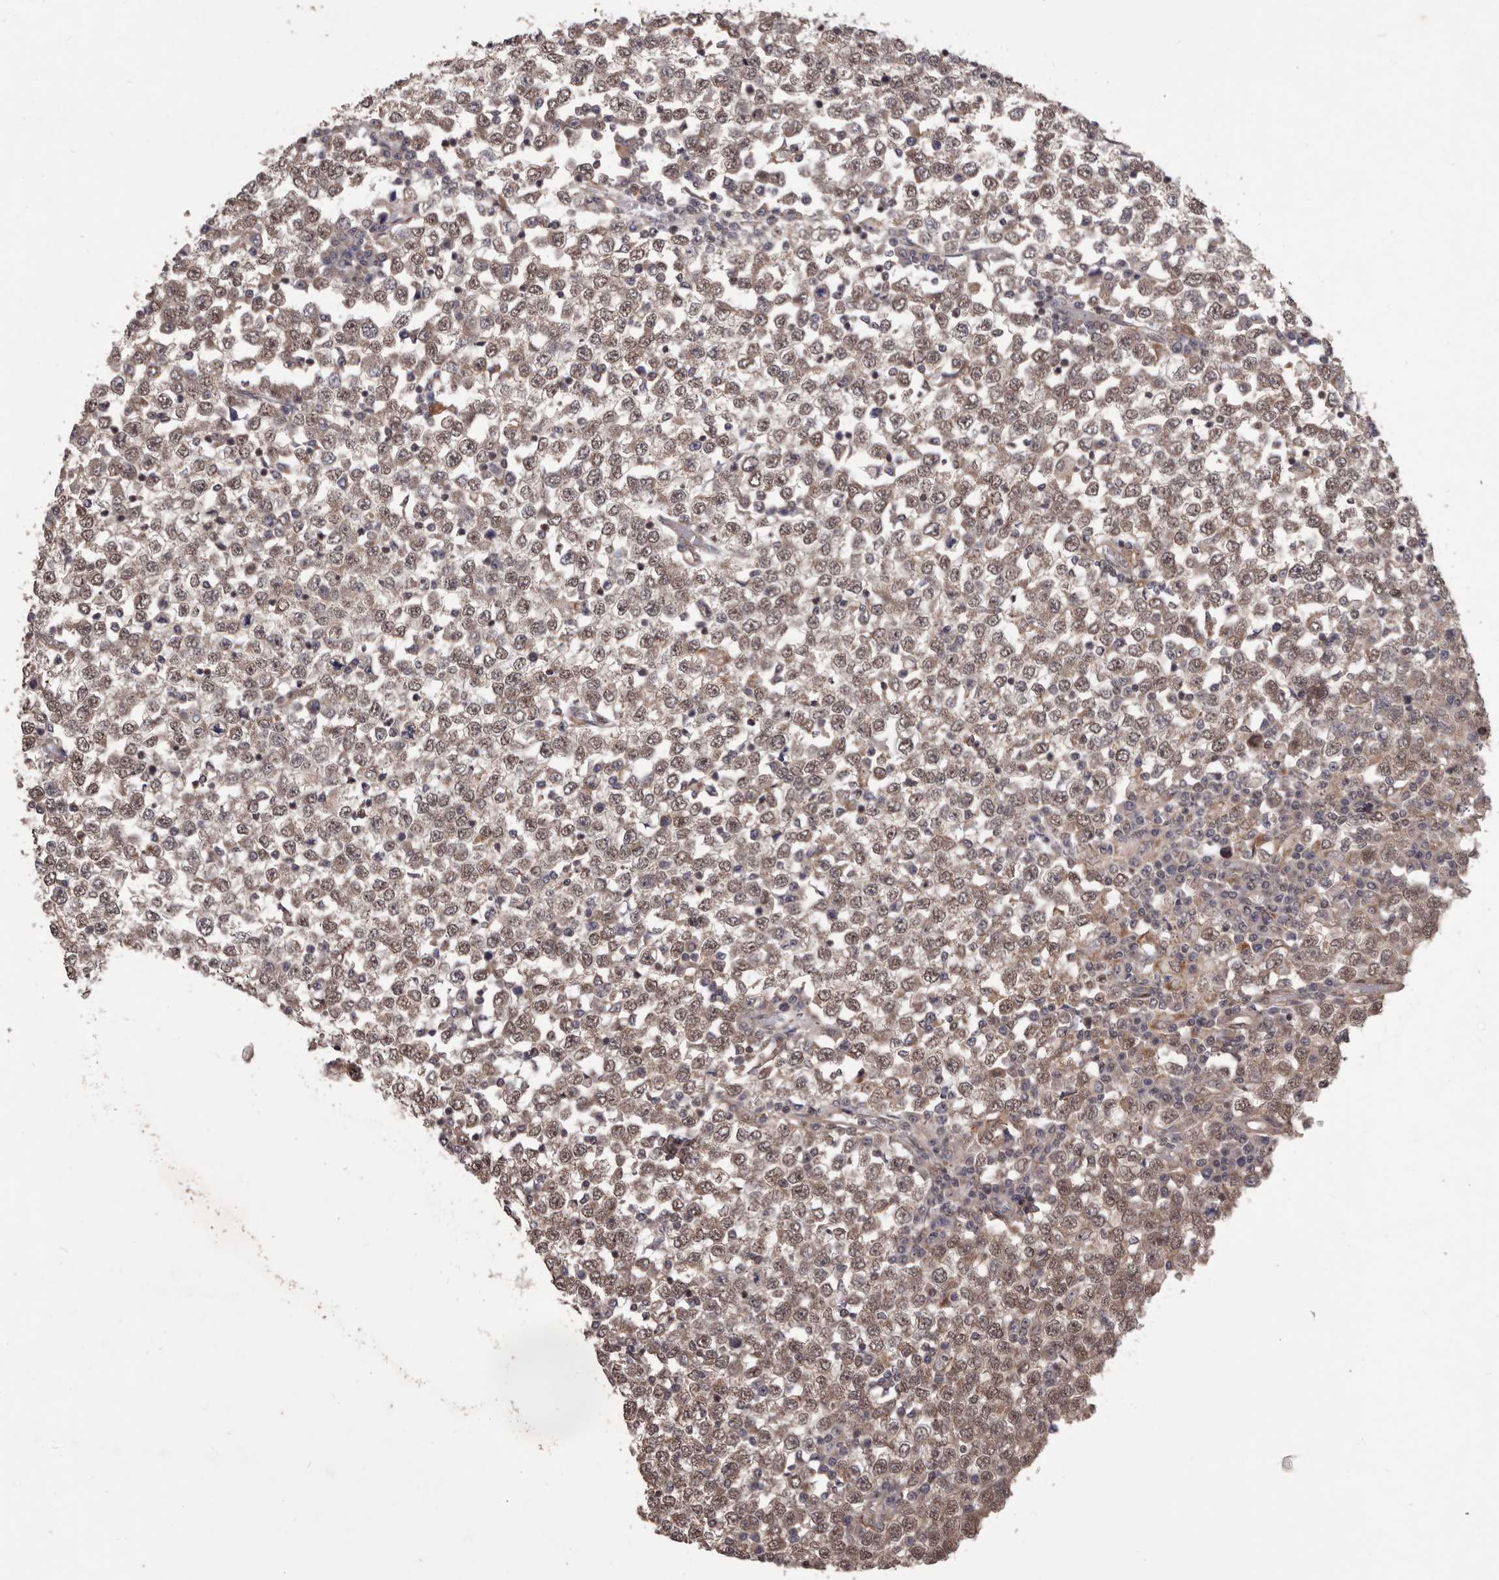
{"staining": {"intensity": "weak", "quantity": ">75%", "location": "cytoplasmic/membranous,nuclear"}, "tissue": "testis cancer", "cell_type": "Tumor cells", "image_type": "cancer", "snomed": [{"axis": "morphology", "description": "Seminoma, NOS"}, {"axis": "topography", "description": "Testis"}], "caption": "Protein expression by immunohistochemistry (IHC) displays weak cytoplasmic/membranous and nuclear staining in about >75% of tumor cells in testis cancer.", "gene": "CELF3", "patient": {"sex": "male", "age": 65}}